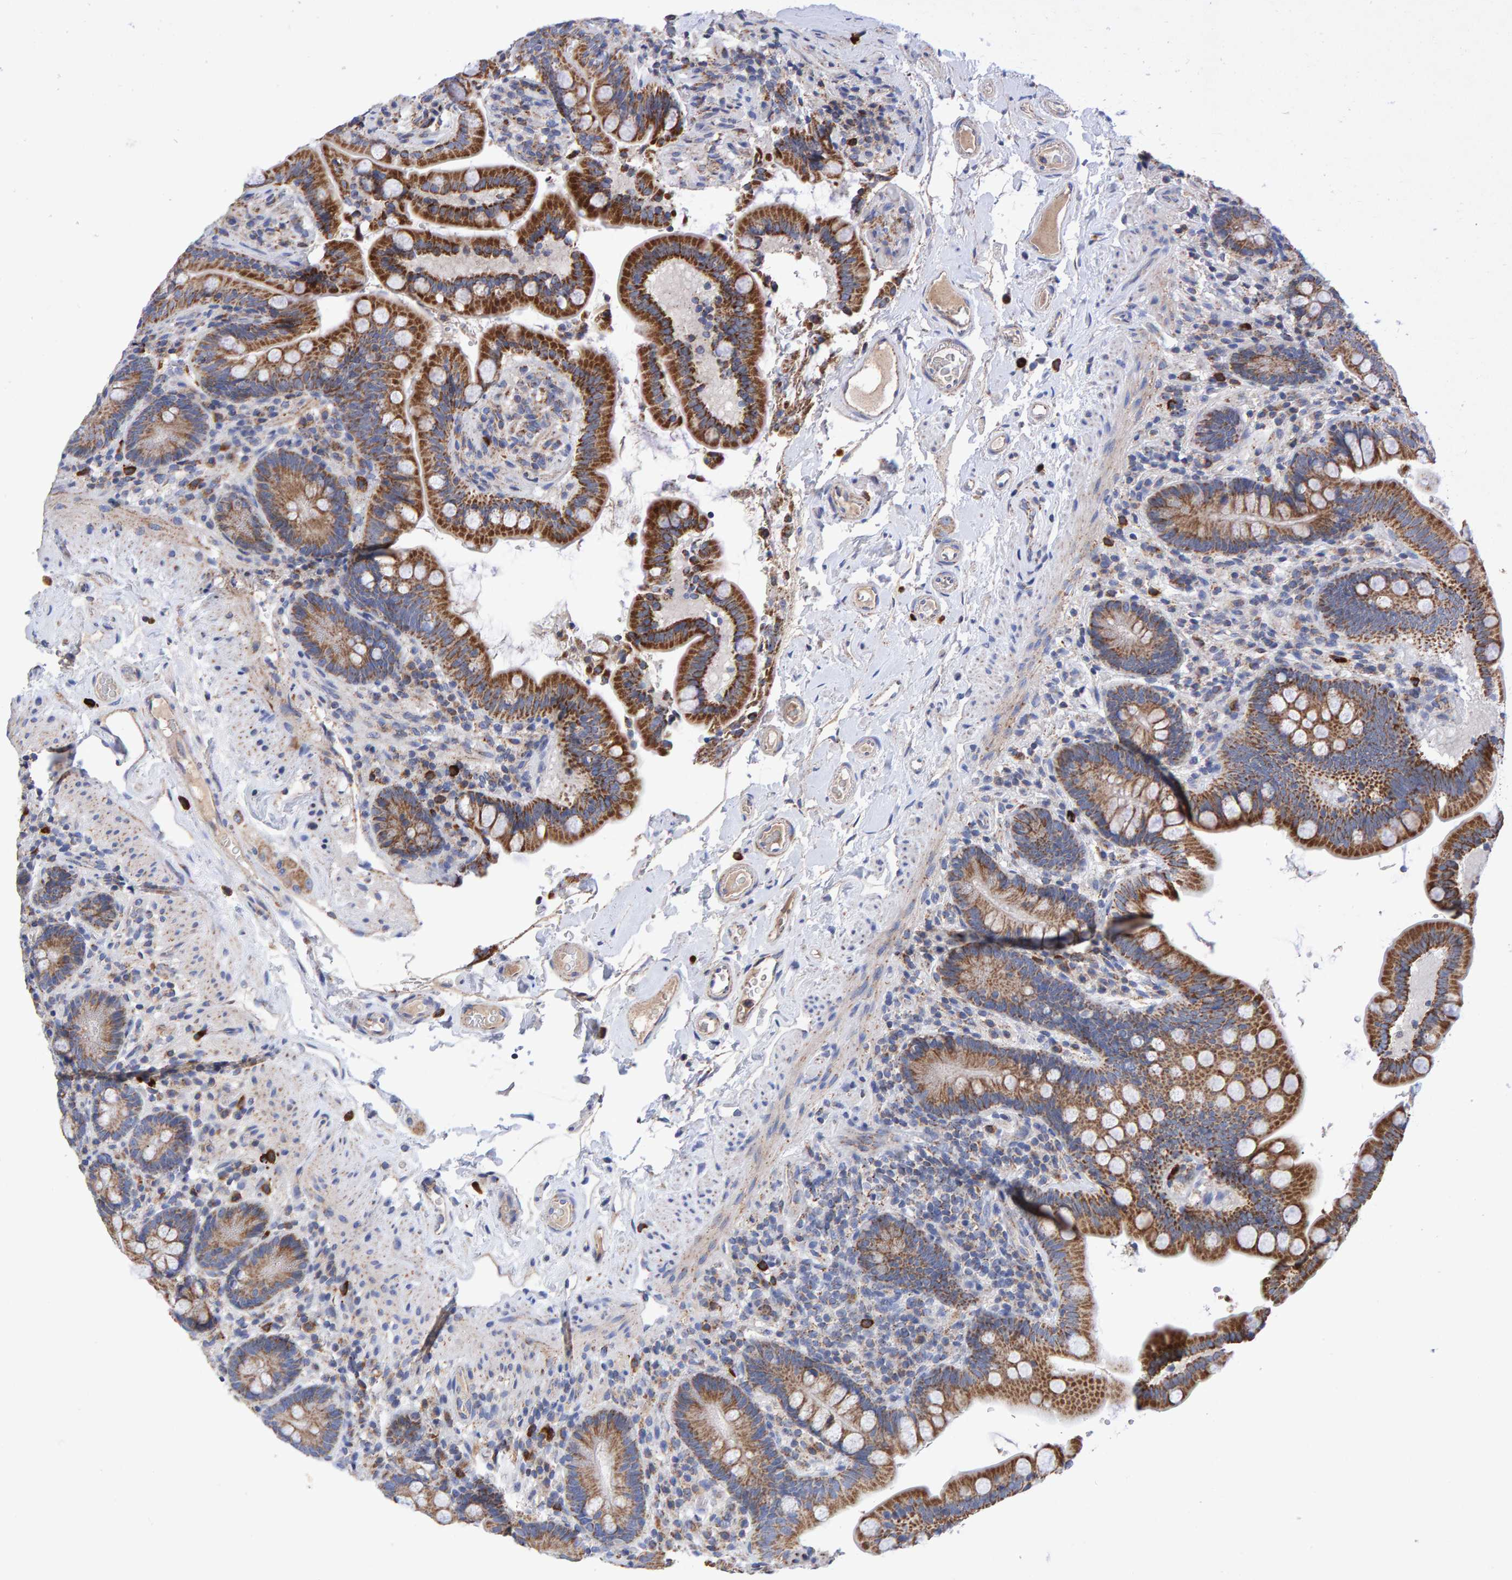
{"staining": {"intensity": "negative", "quantity": "none", "location": "none"}, "tissue": "colon", "cell_type": "Endothelial cells", "image_type": "normal", "snomed": [{"axis": "morphology", "description": "Normal tissue, NOS"}, {"axis": "topography", "description": "Smooth muscle"}, {"axis": "topography", "description": "Colon"}], "caption": "Human colon stained for a protein using immunohistochemistry (IHC) exhibits no positivity in endothelial cells.", "gene": "EFR3A", "patient": {"sex": "male", "age": 73}}